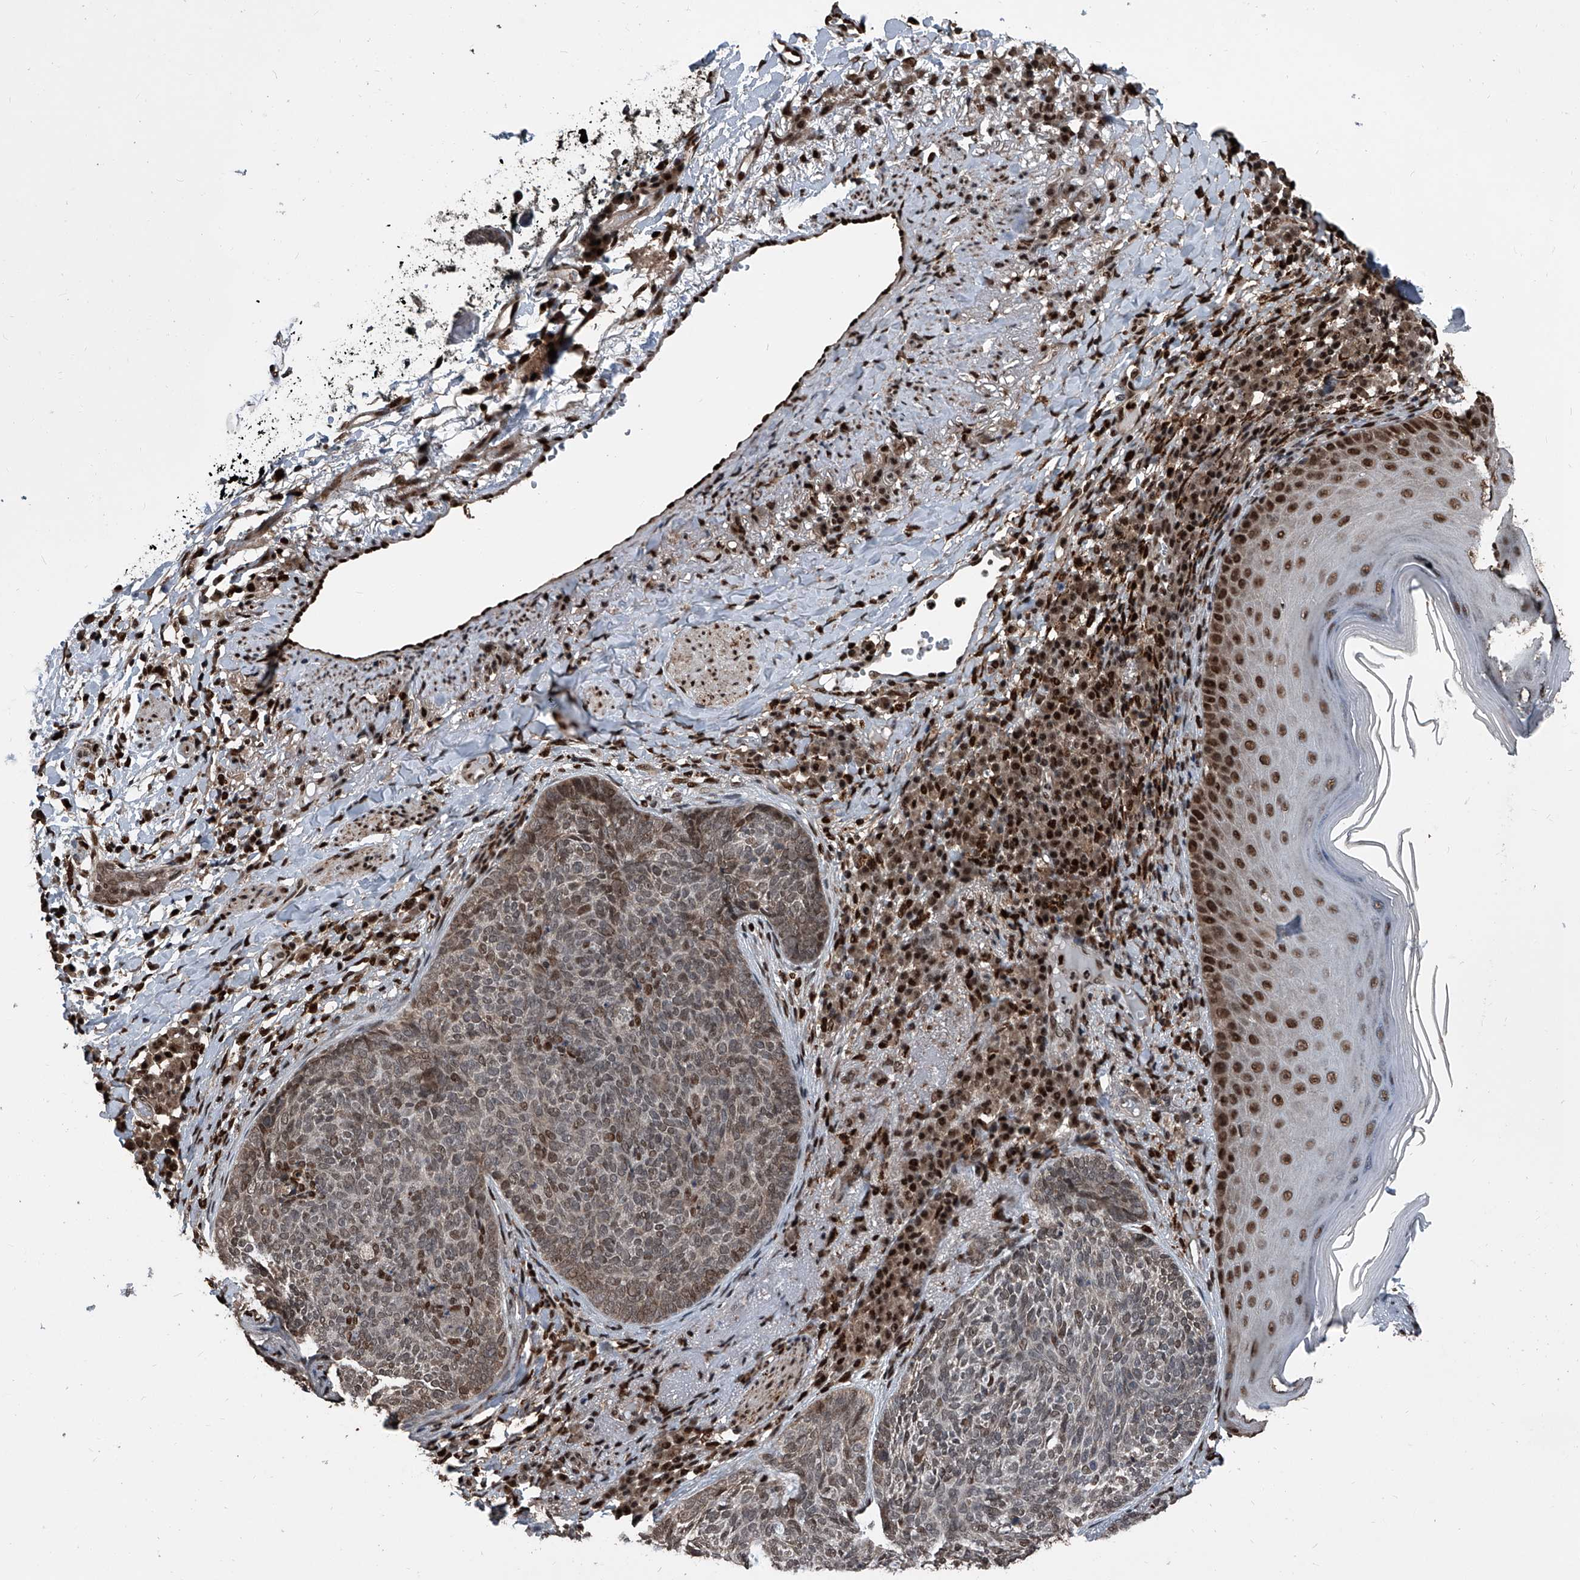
{"staining": {"intensity": "weak", "quantity": ">75%", "location": "nuclear"}, "tissue": "skin cancer", "cell_type": "Tumor cells", "image_type": "cancer", "snomed": [{"axis": "morphology", "description": "Basal cell carcinoma"}, {"axis": "topography", "description": "Skin"}], "caption": "This histopathology image reveals immunohistochemistry staining of human skin basal cell carcinoma, with low weak nuclear positivity in about >75% of tumor cells.", "gene": "FKBP5", "patient": {"sex": "male", "age": 85}}